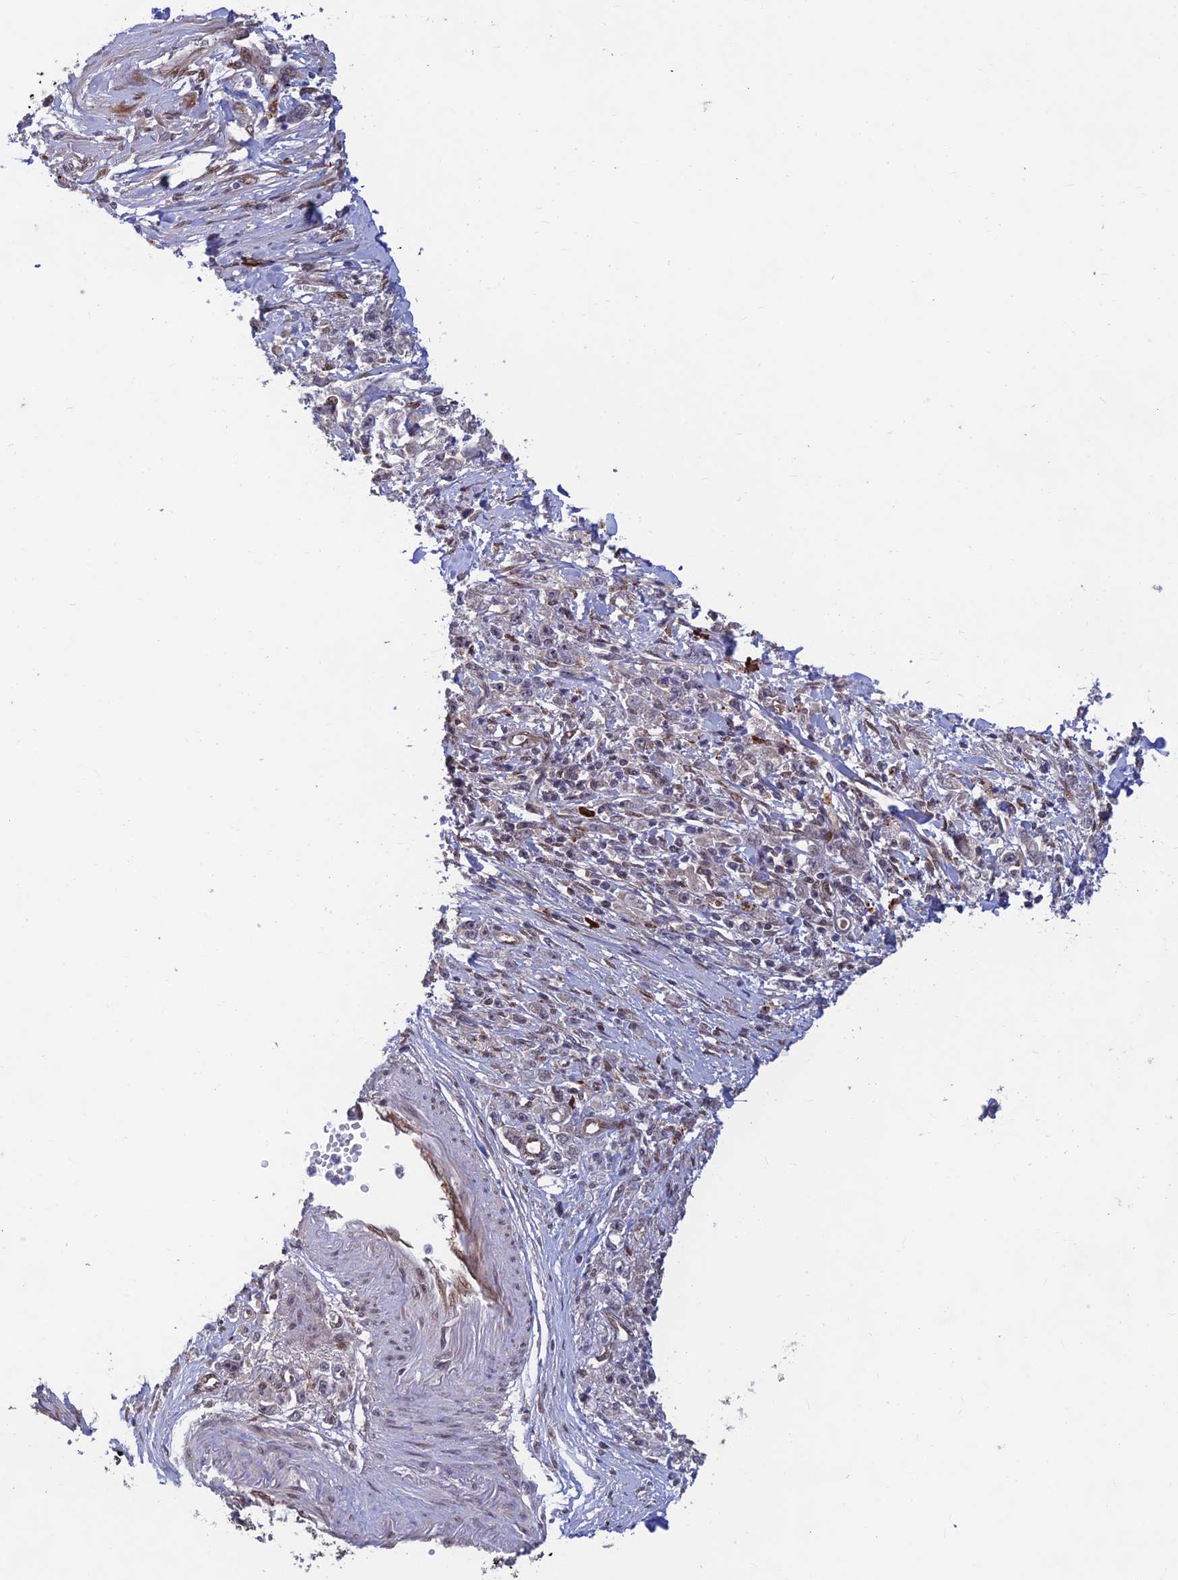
{"staining": {"intensity": "negative", "quantity": "none", "location": "none"}, "tissue": "stomach cancer", "cell_type": "Tumor cells", "image_type": "cancer", "snomed": [{"axis": "morphology", "description": "Adenocarcinoma, NOS"}, {"axis": "topography", "description": "Stomach"}], "caption": "A high-resolution histopathology image shows immunohistochemistry staining of stomach cancer (adenocarcinoma), which displays no significant staining in tumor cells.", "gene": "ZNF565", "patient": {"sex": "female", "age": 59}}